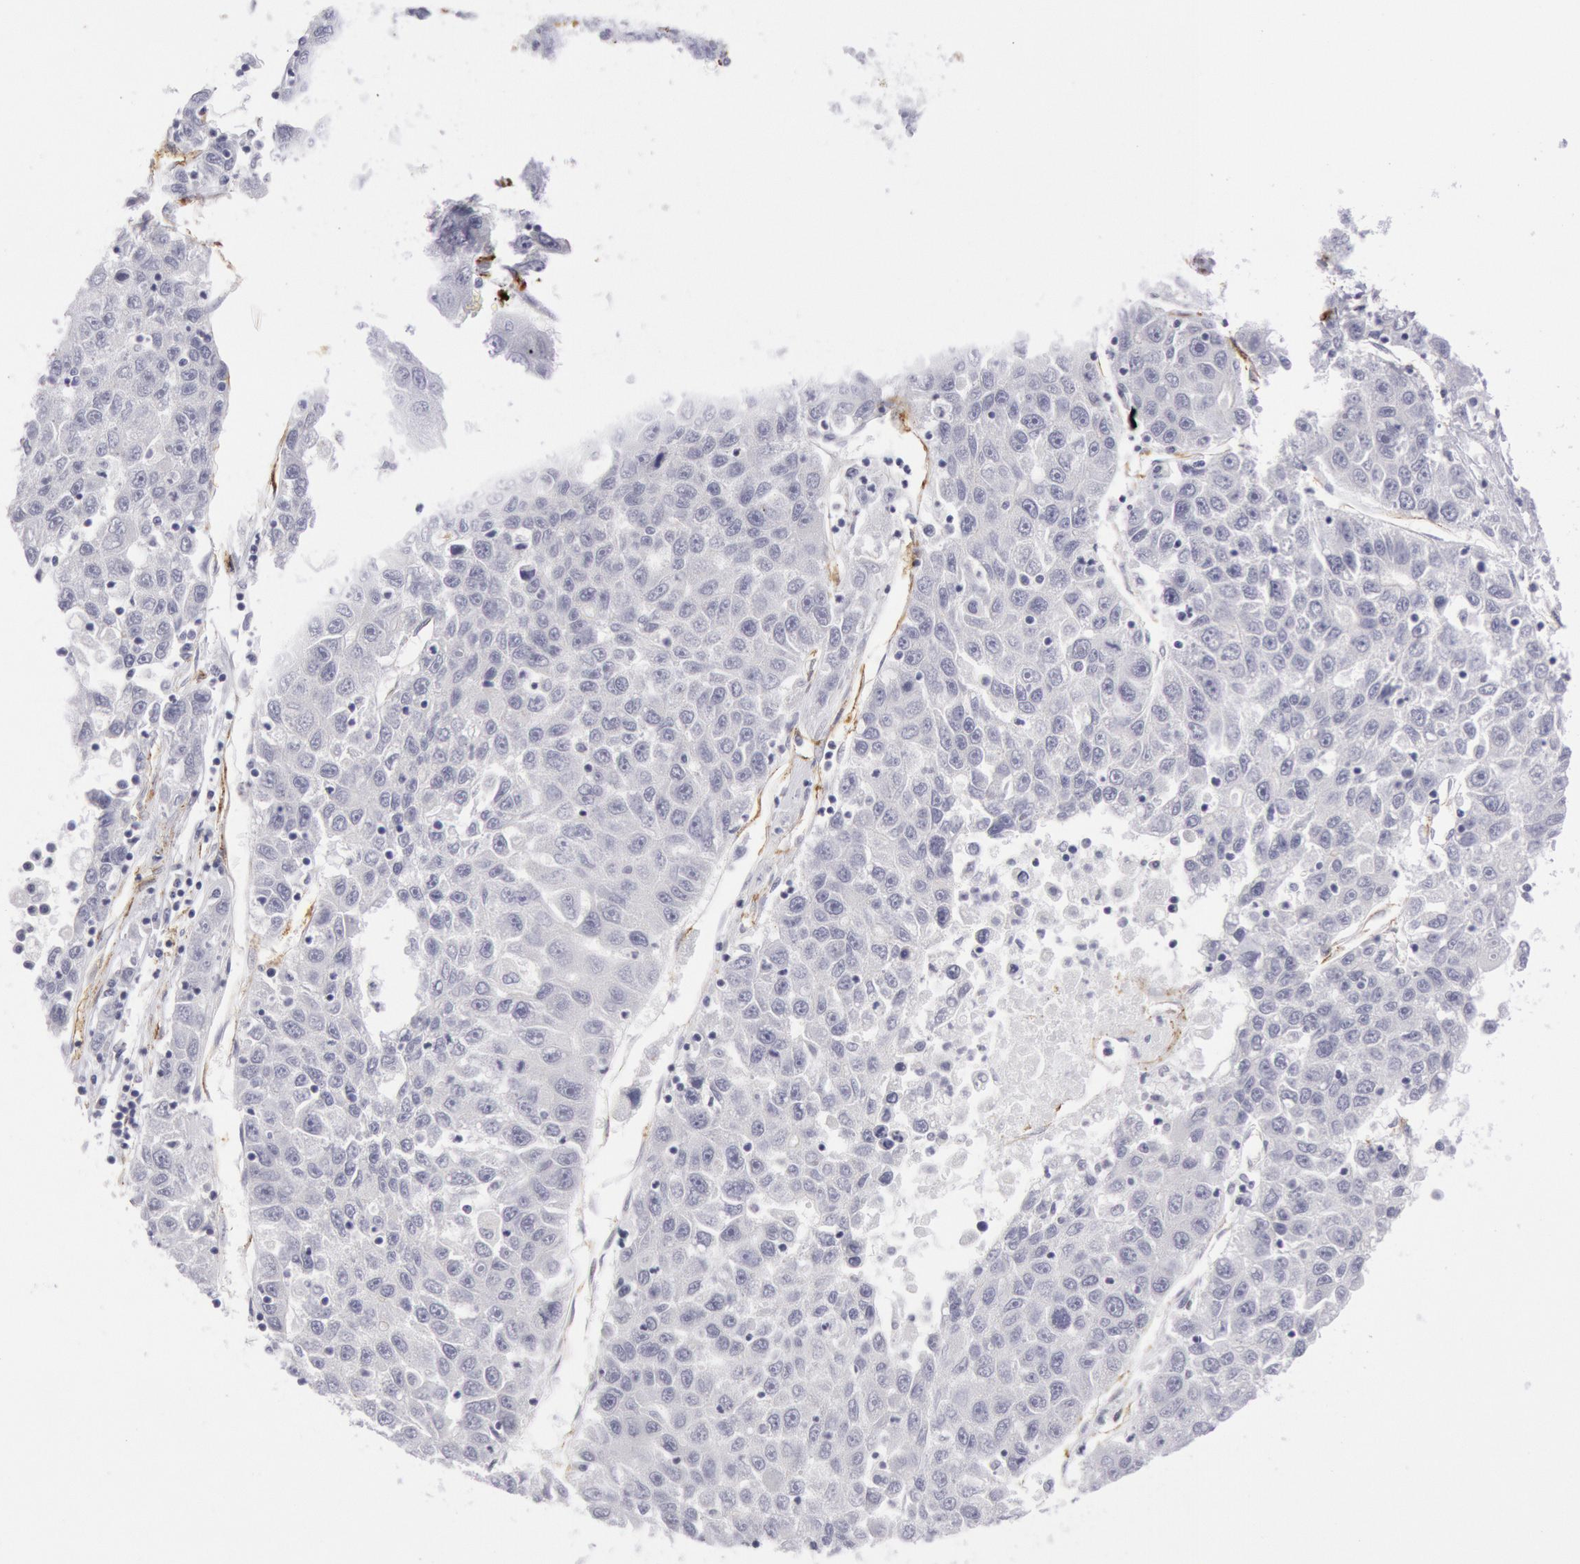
{"staining": {"intensity": "negative", "quantity": "none", "location": "none"}, "tissue": "liver cancer", "cell_type": "Tumor cells", "image_type": "cancer", "snomed": [{"axis": "morphology", "description": "Carcinoma, Hepatocellular, NOS"}, {"axis": "topography", "description": "Liver"}], "caption": "Hepatocellular carcinoma (liver) was stained to show a protein in brown. There is no significant staining in tumor cells. (IHC, brightfield microscopy, high magnification).", "gene": "CDH13", "patient": {"sex": "male", "age": 49}}